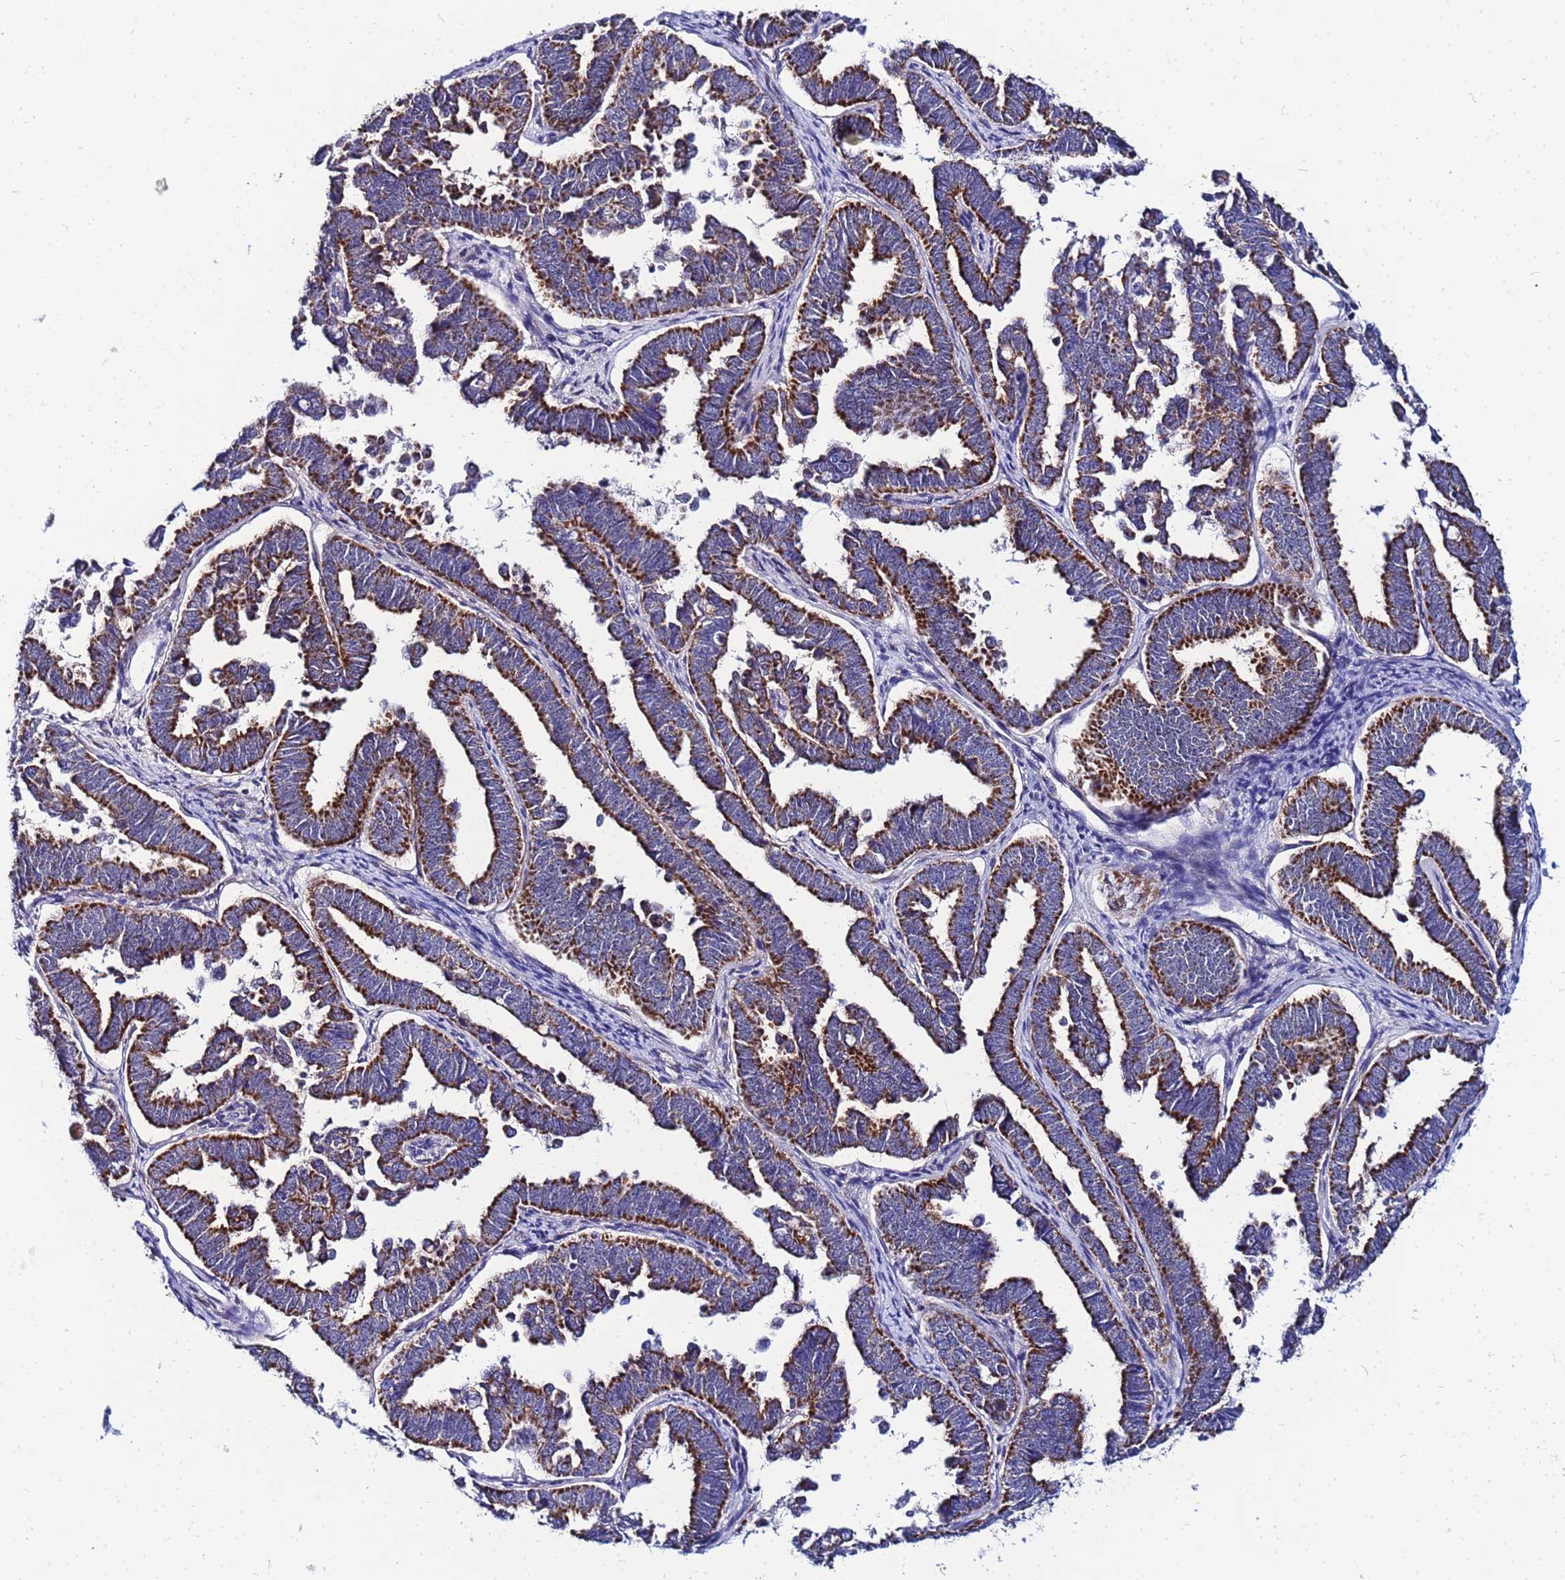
{"staining": {"intensity": "strong", "quantity": ">75%", "location": "cytoplasmic/membranous"}, "tissue": "endometrial cancer", "cell_type": "Tumor cells", "image_type": "cancer", "snomed": [{"axis": "morphology", "description": "Adenocarcinoma, NOS"}, {"axis": "topography", "description": "Endometrium"}], "caption": "Immunohistochemistry (IHC) photomicrograph of neoplastic tissue: human endometrial adenocarcinoma stained using IHC displays high levels of strong protein expression localized specifically in the cytoplasmic/membranous of tumor cells, appearing as a cytoplasmic/membranous brown color.", "gene": "FAHD2A", "patient": {"sex": "female", "age": 75}}